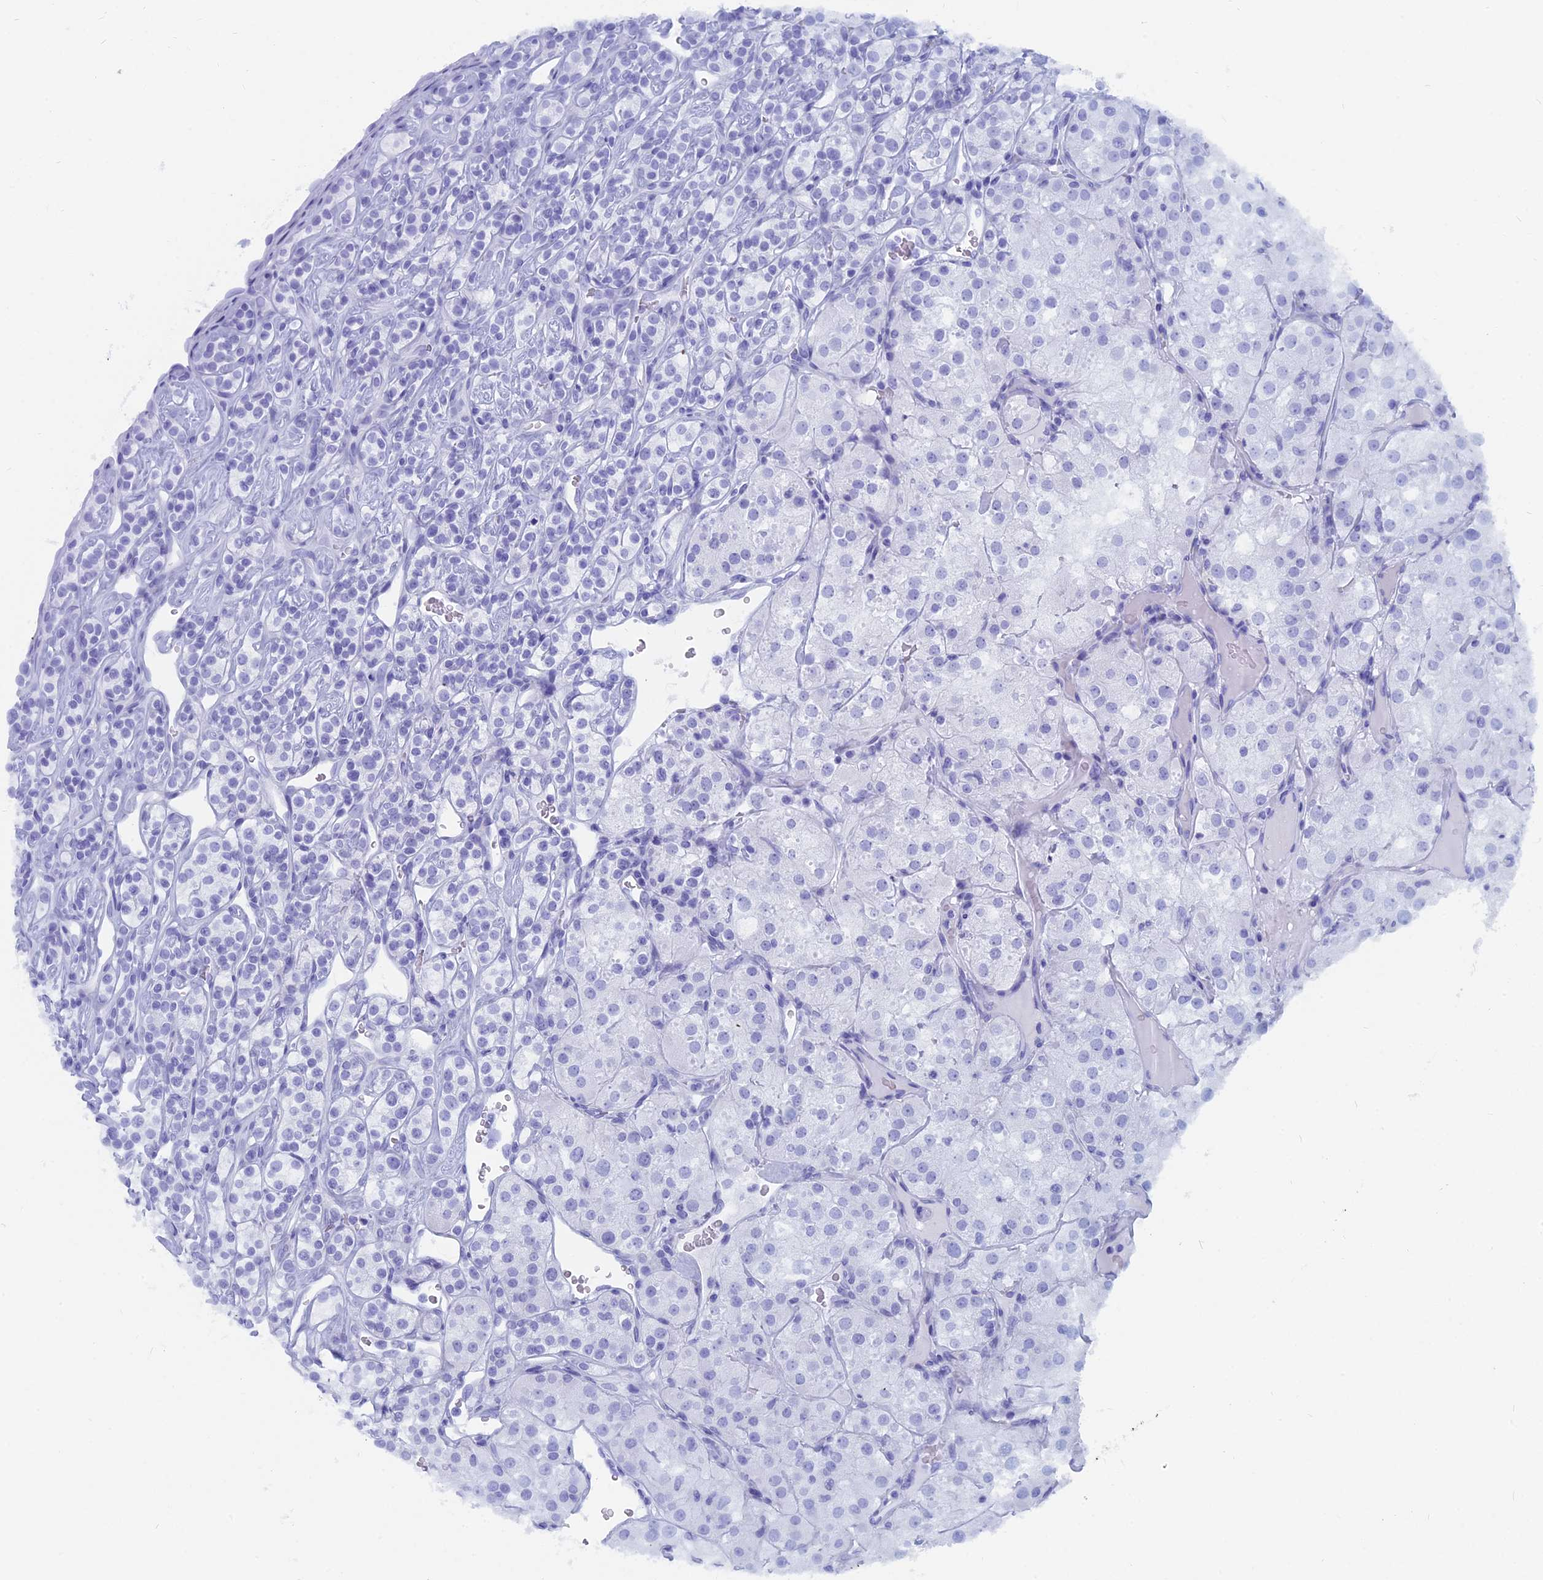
{"staining": {"intensity": "negative", "quantity": "none", "location": "none"}, "tissue": "renal cancer", "cell_type": "Tumor cells", "image_type": "cancer", "snomed": [{"axis": "morphology", "description": "Adenocarcinoma, NOS"}, {"axis": "topography", "description": "Kidney"}], "caption": "This is an immunohistochemistry histopathology image of human renal cancer. There is no positivity in tumor cells.", "gene": "CAPS", "patient": {"sex": "male", "age": 77}}